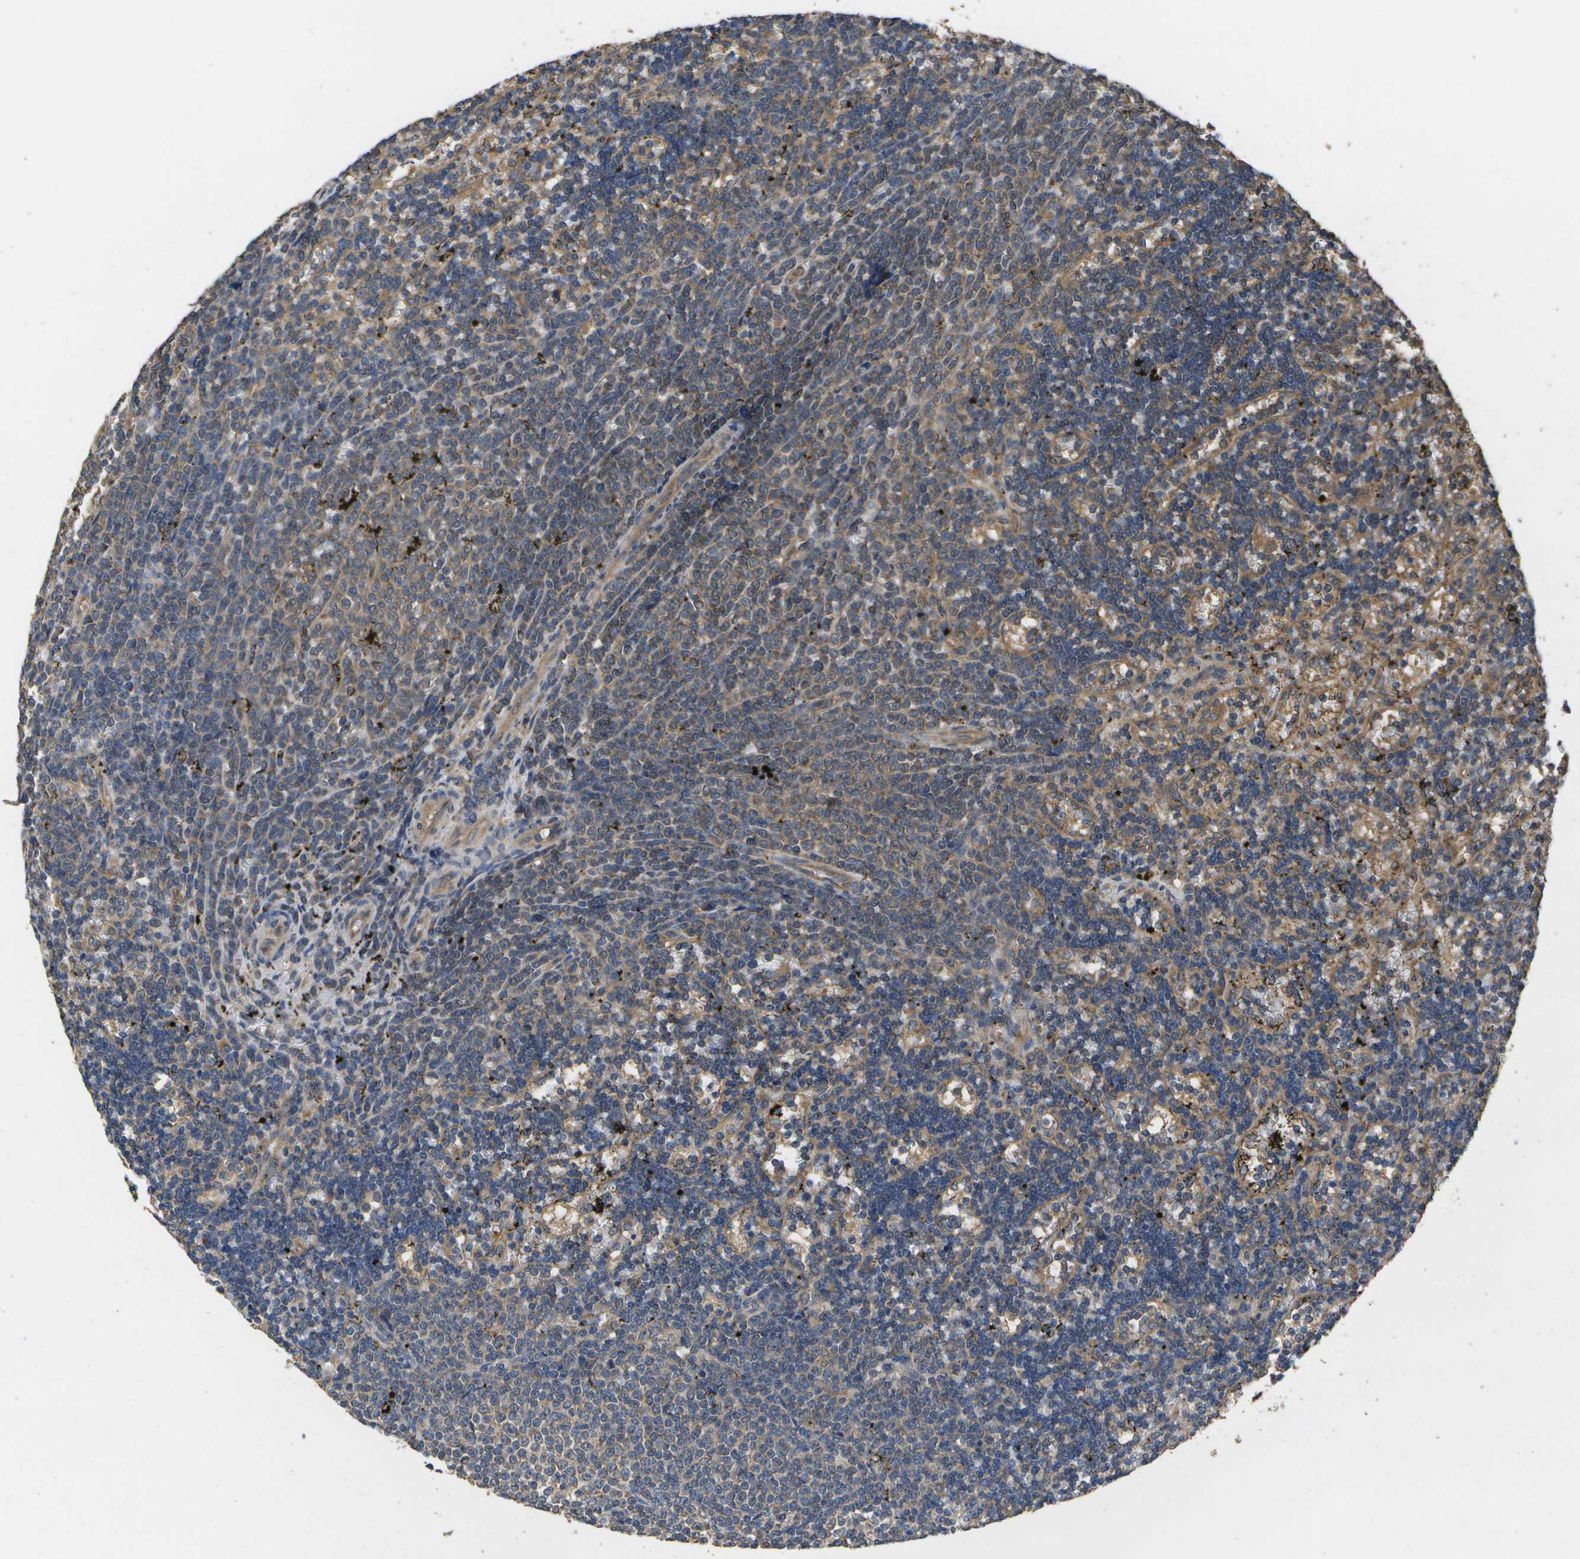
{"staining": {"intensity": "moderate", "quantity": "25%-75%", "location": "cytoplasmic/membranous"}, "tissue": "lymphoma", "cell_type": "Tumor cells", "image_type": "cancer", "snomed": [{"axis": "morphology", "description": "Malignant lymphoma, non-Hodgkin's type, Low grade"}, {"axis": "topography", "description": "Spleen"}], "caption": "The image demonstrates immunohistochemical staining of lymphoma. There is moderate cytoplasmic/membranous positivity is appreciated in about 25%-75% of tumor cells.", "gene": "SACS", "patient": {"sex": "male", "age": 60}}